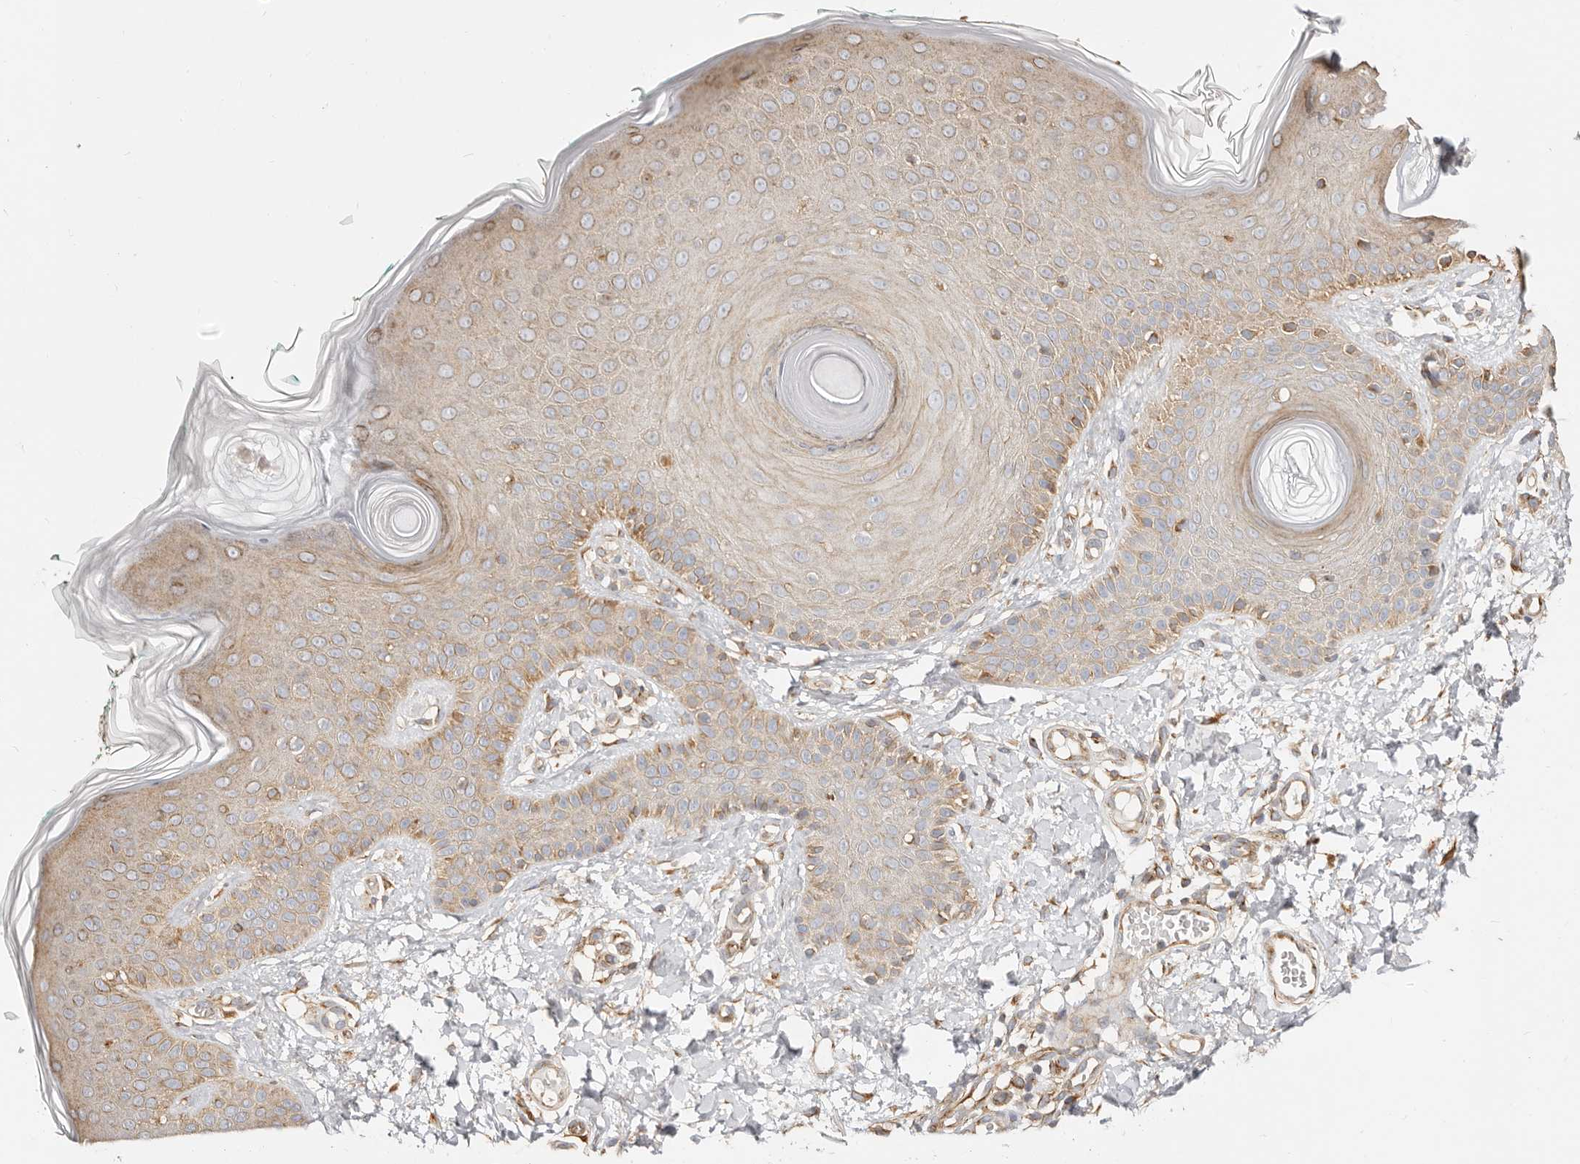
{"staining": {"intensity": "moderate", "quantity": "25%-75%", "location": "cytoplasmic/membranous"}, "tissue": "skin", "cell_type": "Fibroblasts", "image_type": "normal", "snomed": [{"axis": "morphology", "description": "Normal tissue, NOS"}, {"axis": "topography", "description": "Skin"}], "caption": "The photomicrograph exhibits staining of normal skin, revealing moderate cytoplasmic/membranous protein positivity (brown color) within fibroblasts. (IHC, brightfield microscopy, high magnification).", "gene": "DTNBP1", "patient": {"sex": "male", "age": 37}}